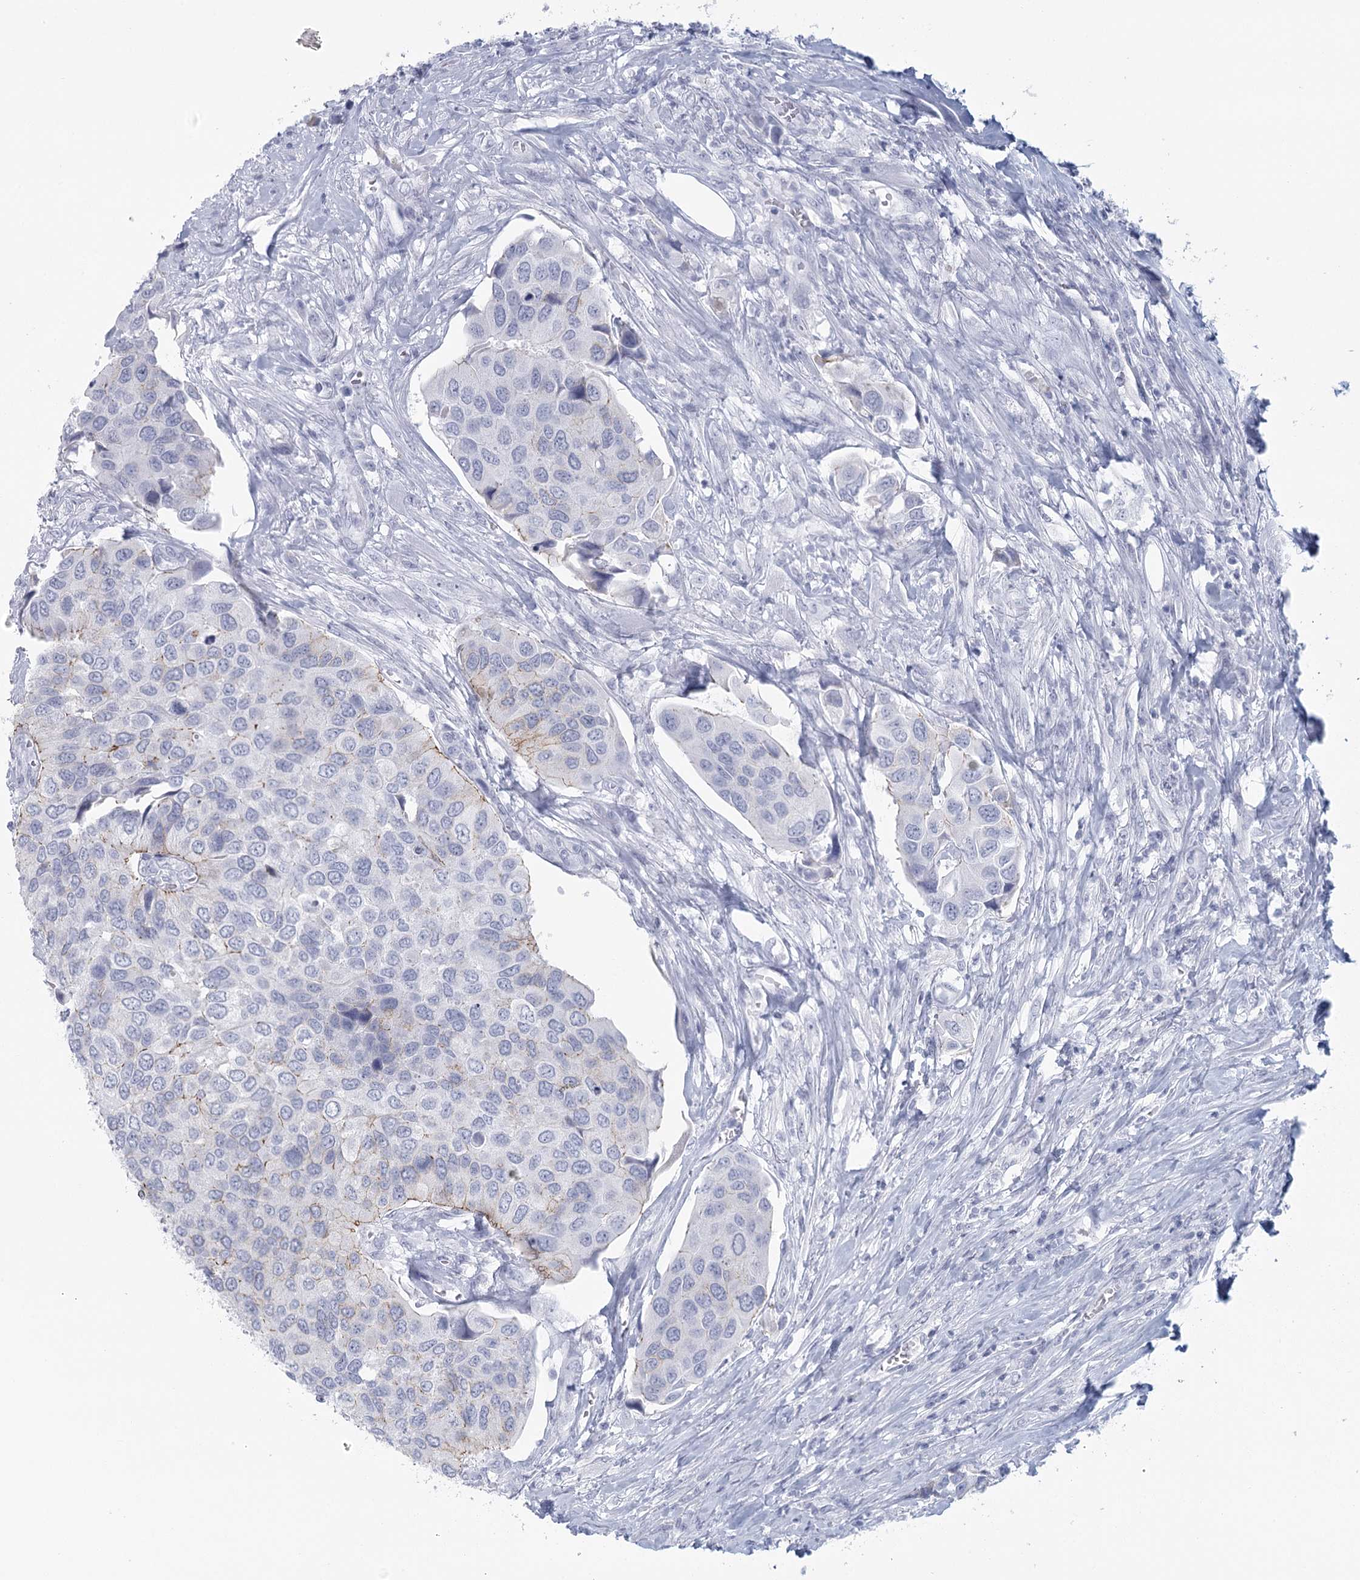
{"staining": {"intensity": "weak", "quantity": "<25%", "location": "cytoplasmic/membranous"}, "tissue": "urothelial cancer", "cell_type": "Tumor cells", "image_type": "cancer", "snomed": [{"axis": "morphology", "description": "Urothelial carcinoma, High grade"}, {"axis": "topography", "description": "Urinary bladder"}], "caption": "Tumor cells show no significant positivity in high-grade urothelial carcinoma.", "gene": "WNT8B", "patient": {"sex": "male", "age": 74}}